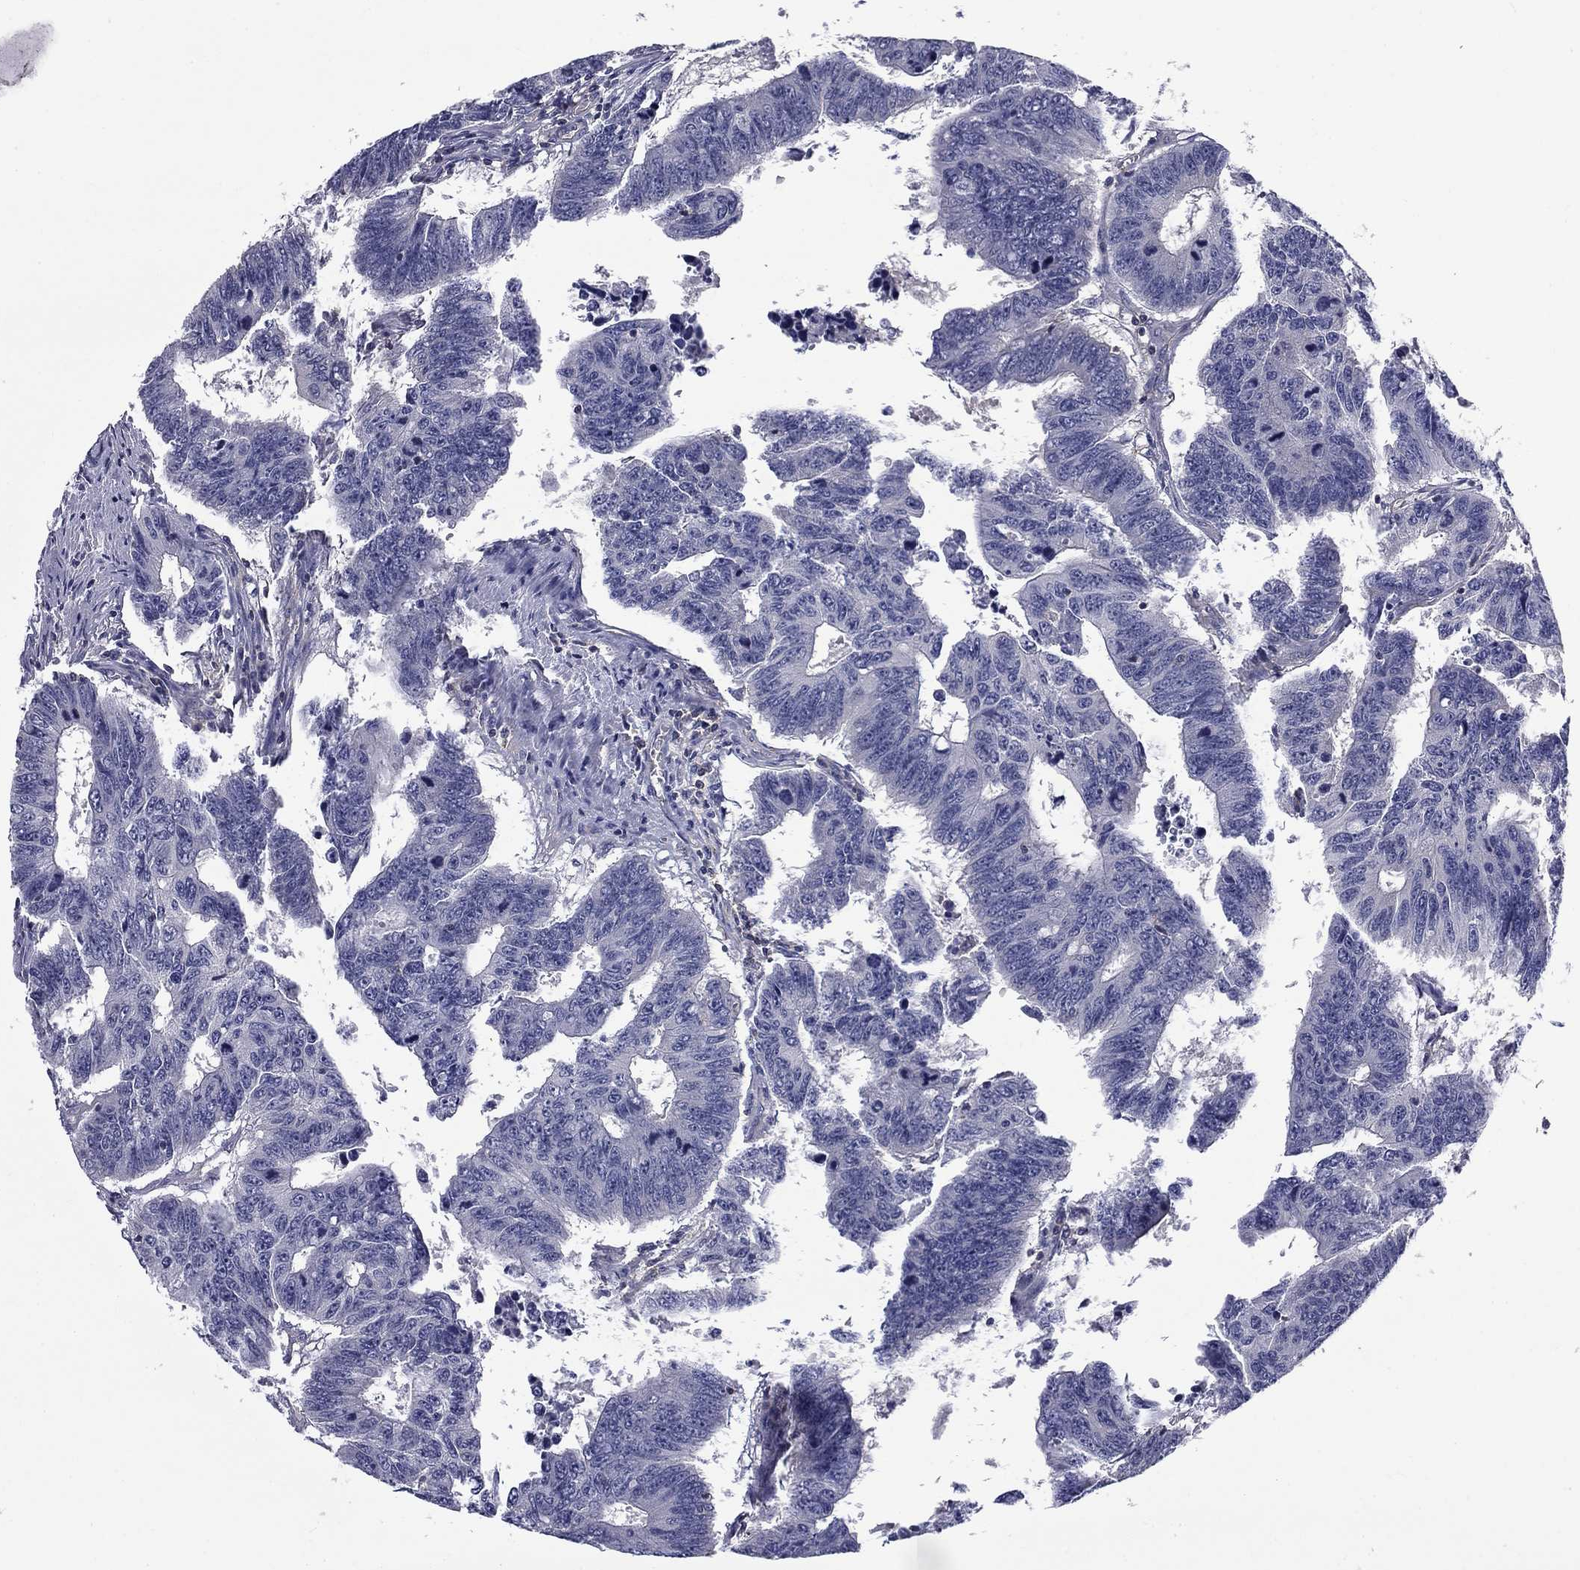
{"staining": {"intensity": "negative", "quantity": "none", "location": "none"}, "tissue": "colorectal cancer", "cell_type": "Tumor cells", "image_type": "cancer", "snomed": [{"axis": "morphology", "description": "Adenocarcinoma, NOS"}, {"axis": "topography", "description": "Appendix"}, {"axis": "topography", "description": "Colon"}, {"axis": "topography", "description": "Cecum"}, {"axis": "topography", "description": "Colon asc"}], "caption": "Histopathology image shows no protein positivity in tumor cells of colorectal adenocarcinoma tissue. (Brightfield microscopy of DAB IHC at high magnification).", "gene": "ARHGAP45", "patient": {"sex": "female", "age": 85}}